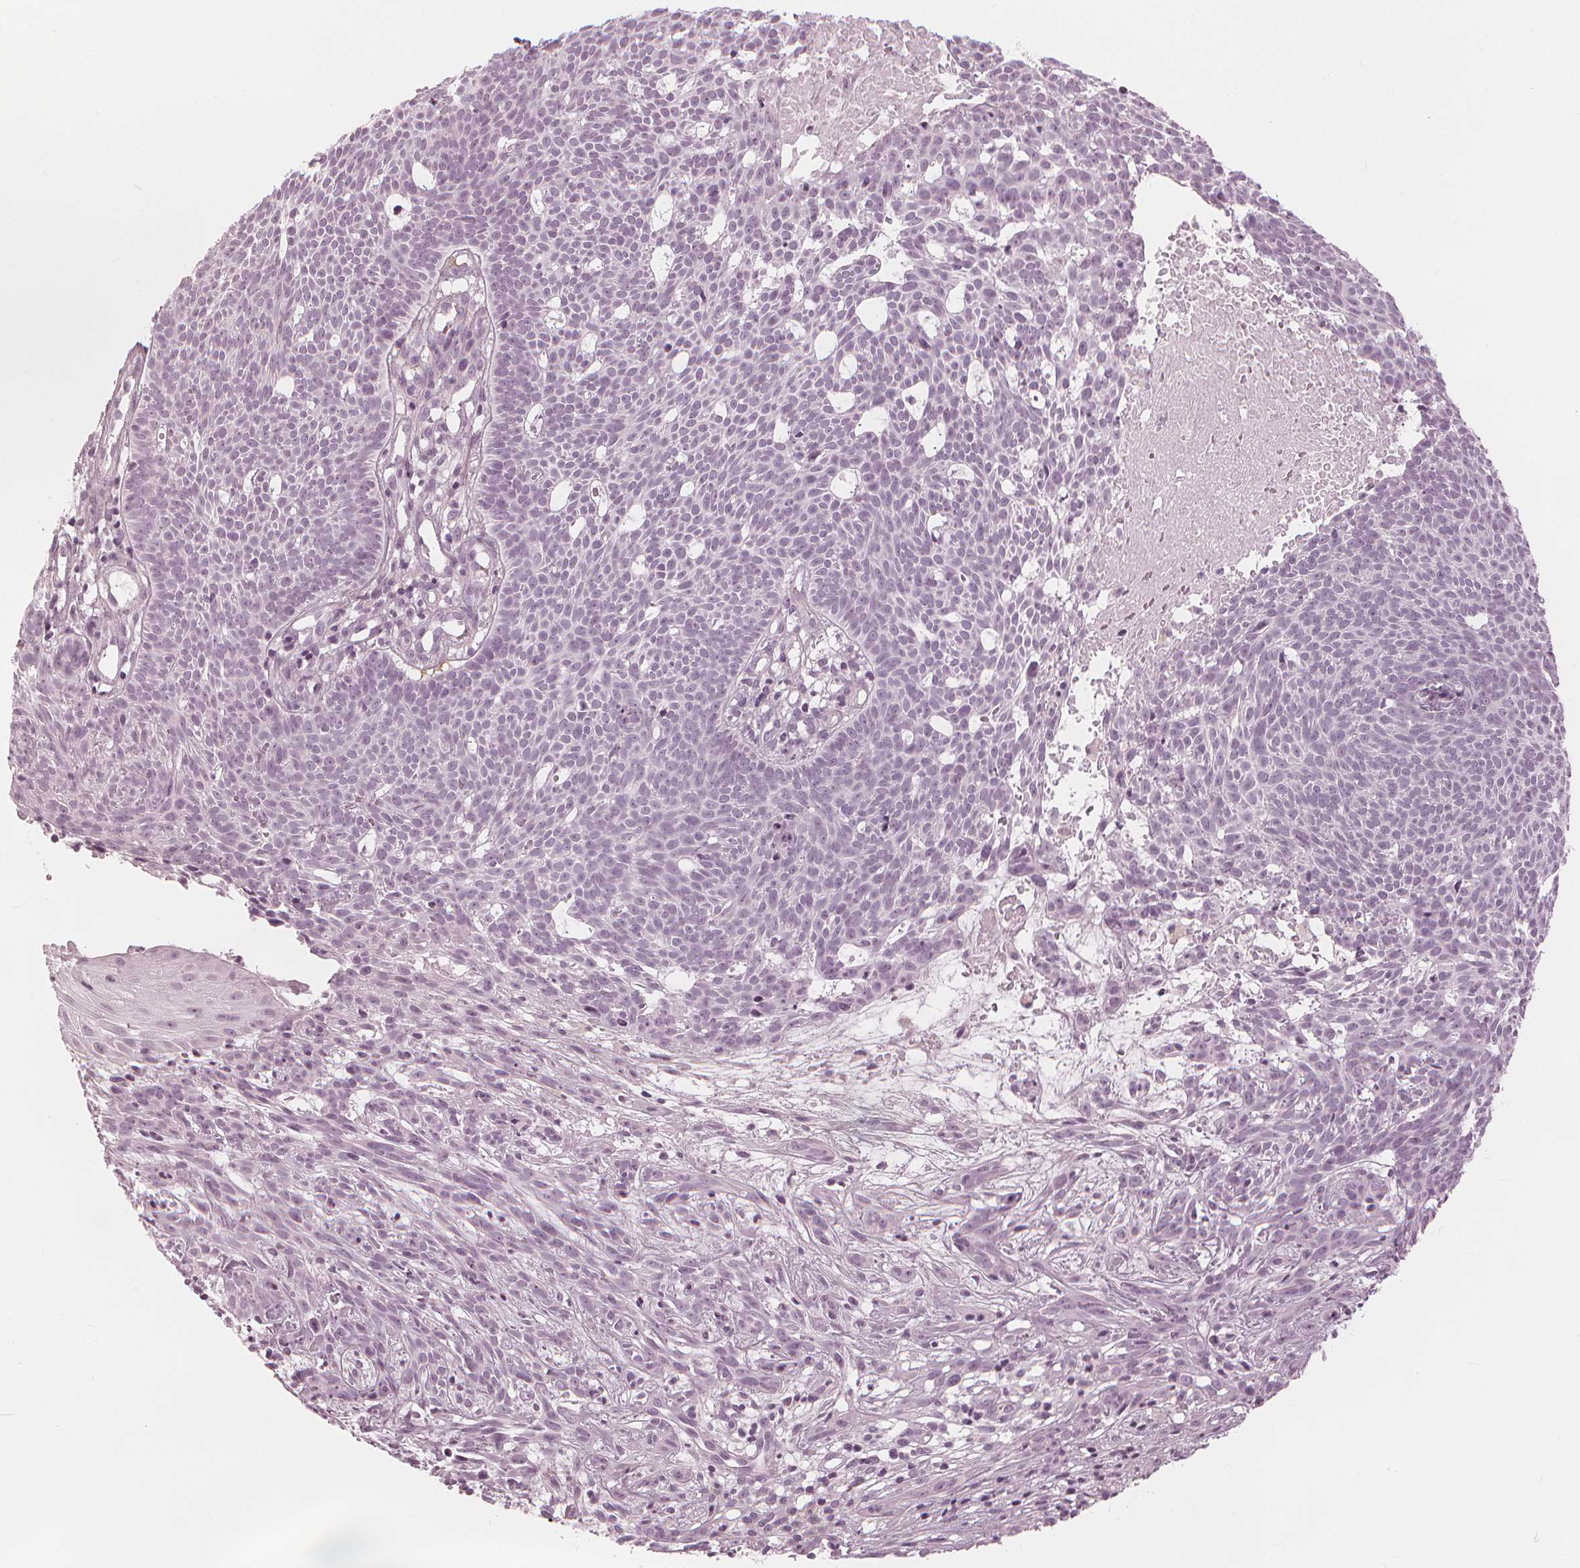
{"staining": {"intensity": "negative", "quantity": "none", "location": "none"}, "tissue": "skin cancer", "cell_type": "Tumor cells", "image_type": "cancer", "snomed": [{"axis": "morphology", "description": "Basal cell carcinoma"}, {"axis": "topography", "description": "Skin"}], "caption": "This is an IHC micrograph of human basal cell carcinoma (skin). There is no positivity in tumor cells.", "gene": "PAEP", "patient": {"sex": "male", "age": 59}}